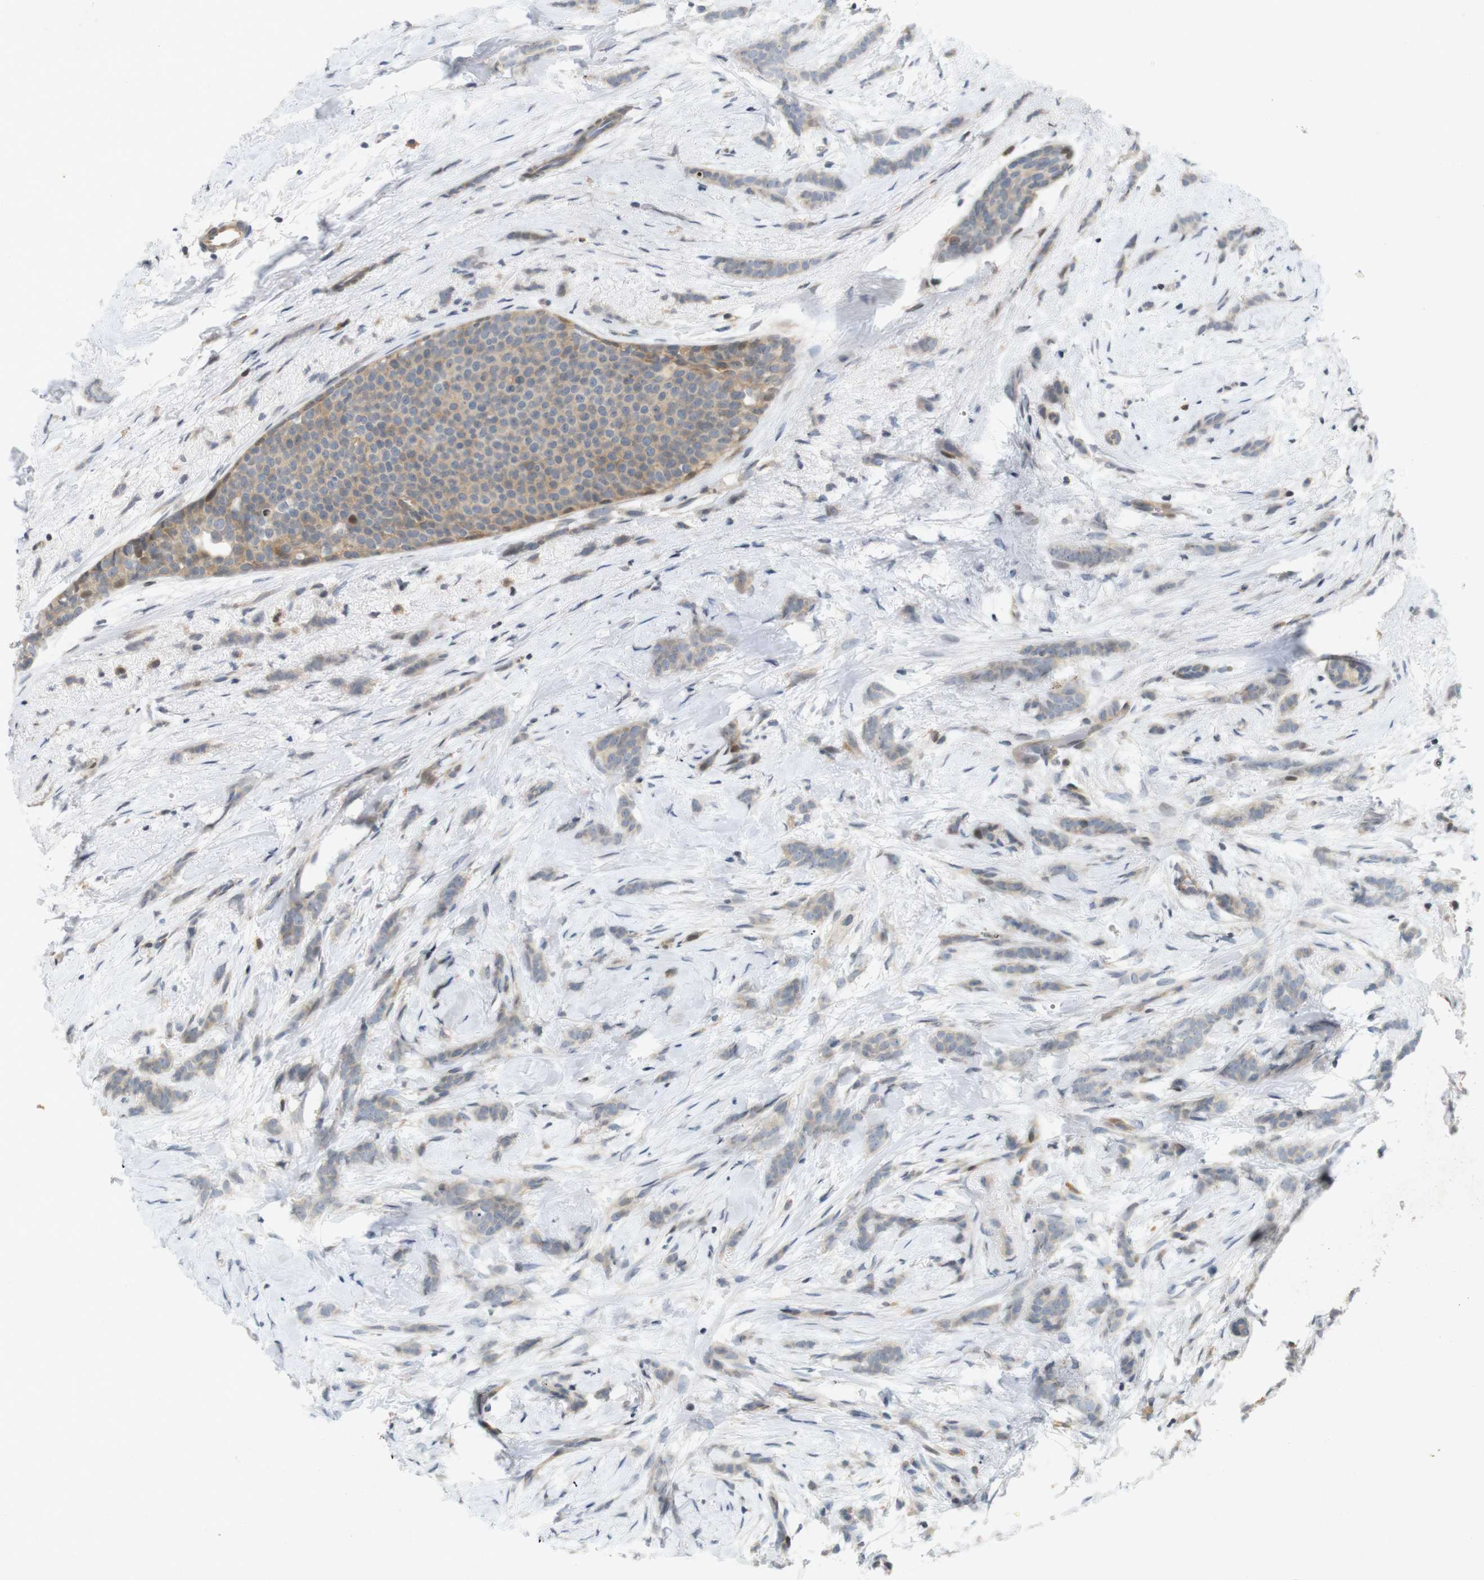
{"staining": {"intensity": "weak", "quantity": ">75%", "location": "cytoplasmic/membranous"}, "tissue": "breast cancer", "cell_type": "Tumor cells", "image_type": "cancer", "snomed": [{"axis": "morphology", "description": "Lobular carcinoma, in situ"}, {"axis": "morphology", "description": "Lobular carcinoma"}, {"axis": "topography", "description": "Breast"}], "caption": "High-magnification brightfield microscopy of breast cancer (lobular carcinoma in situ) stained with DAB (brown) and counterstained with hematoxylin (blue). tumor cells exhibit weak cytoplasmic/membranous expression is present in approximately>75% of cells.", "gene": "PPP1R14A", "patient": {"sex": "female", "age": 41}}